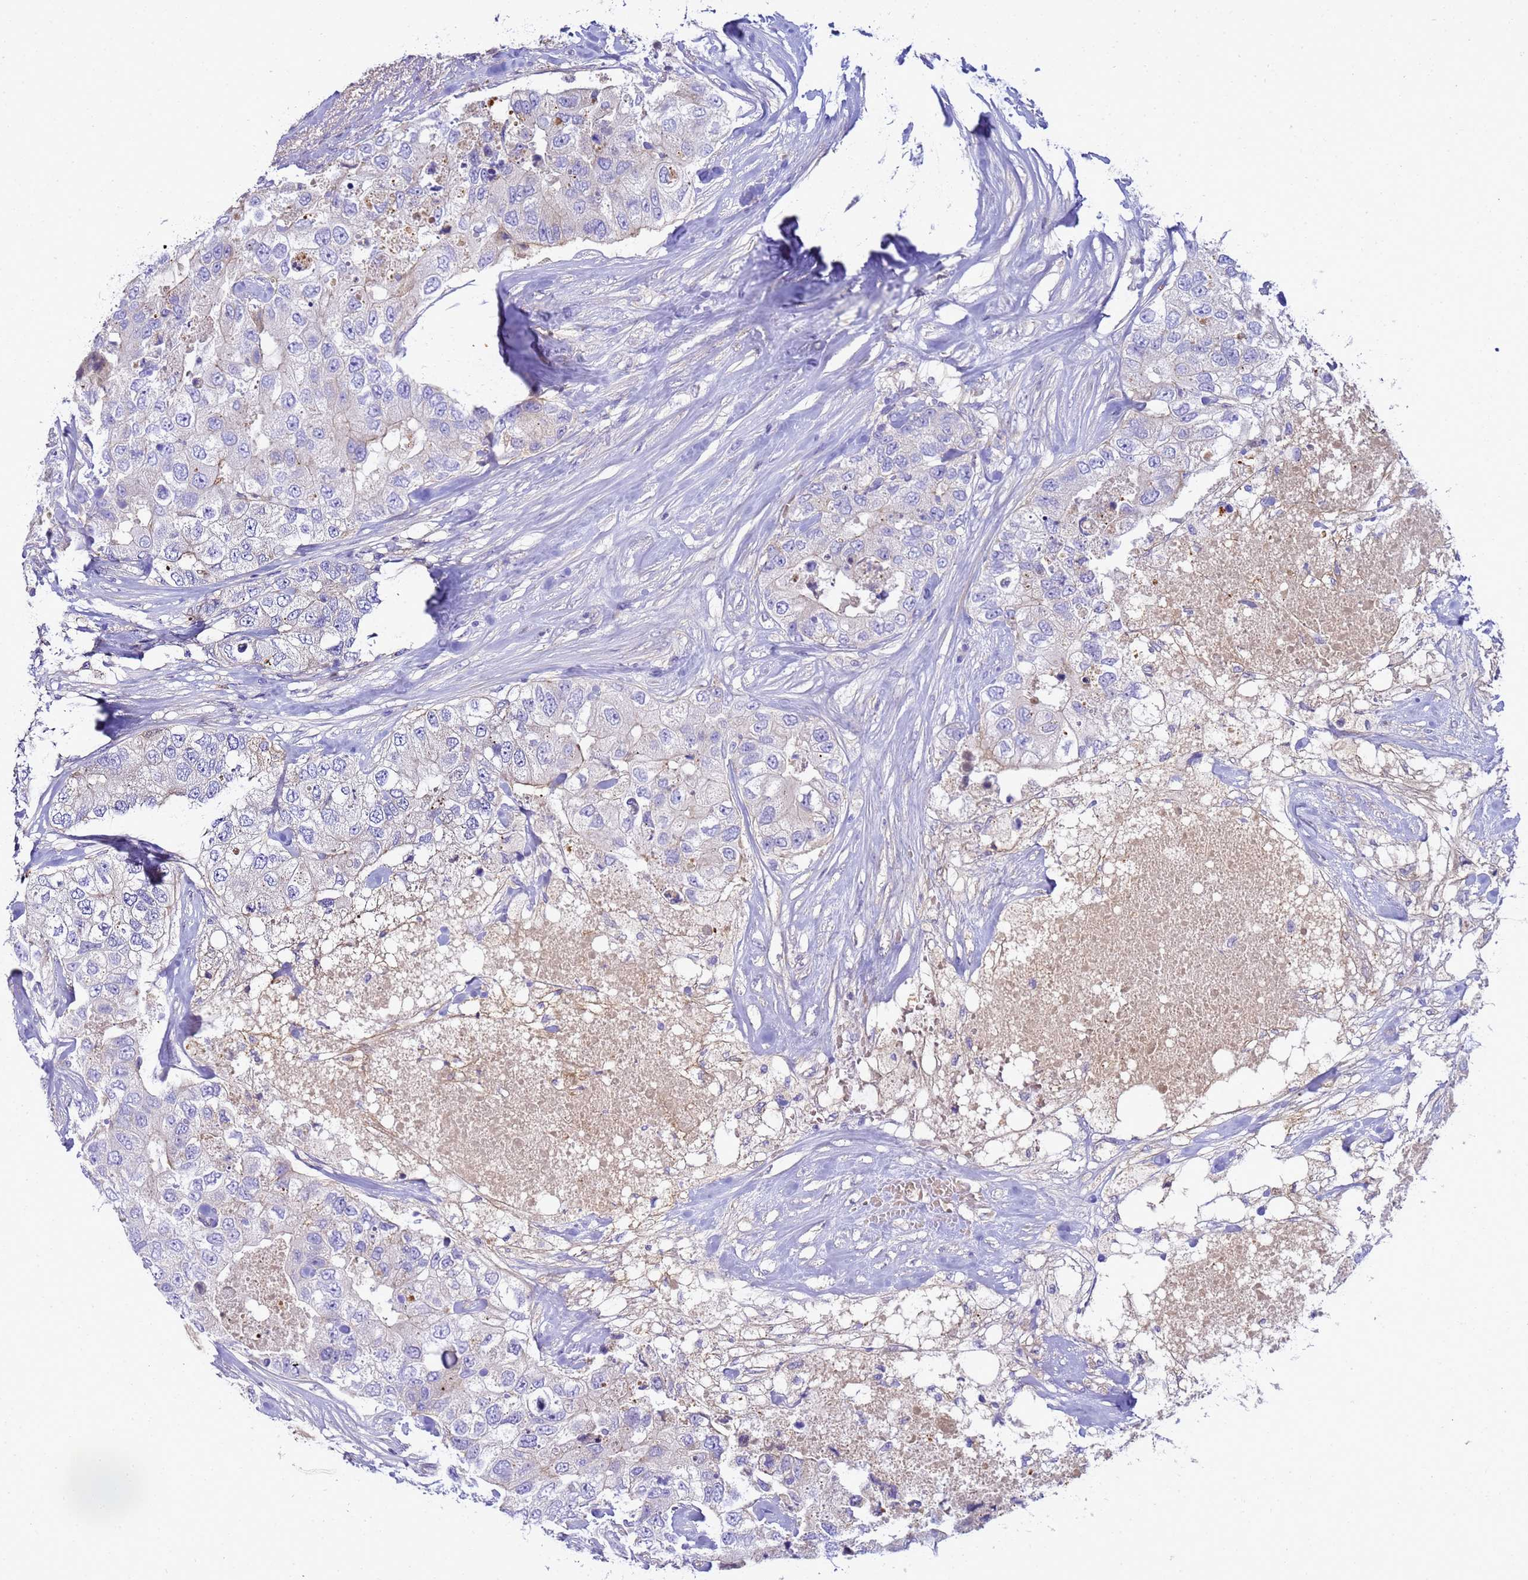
{"staining": {"intensity": "negative", "quantity": "none", "location": "none"}, "tissue": "breast cancer", "cell_type": "Tumor cells", "image_type": "cancer", "snomed": [{"axis": "morphology", "description": "Duct carcinoma"}, {"axis": "topography", "description": "Breast"}], "caption": "Tumor cells are negative for brown protein staining in breast cancer (intraductal carcinoma).", "gene": "TBCD", "patient": {"sex": "female", "age": 62}}